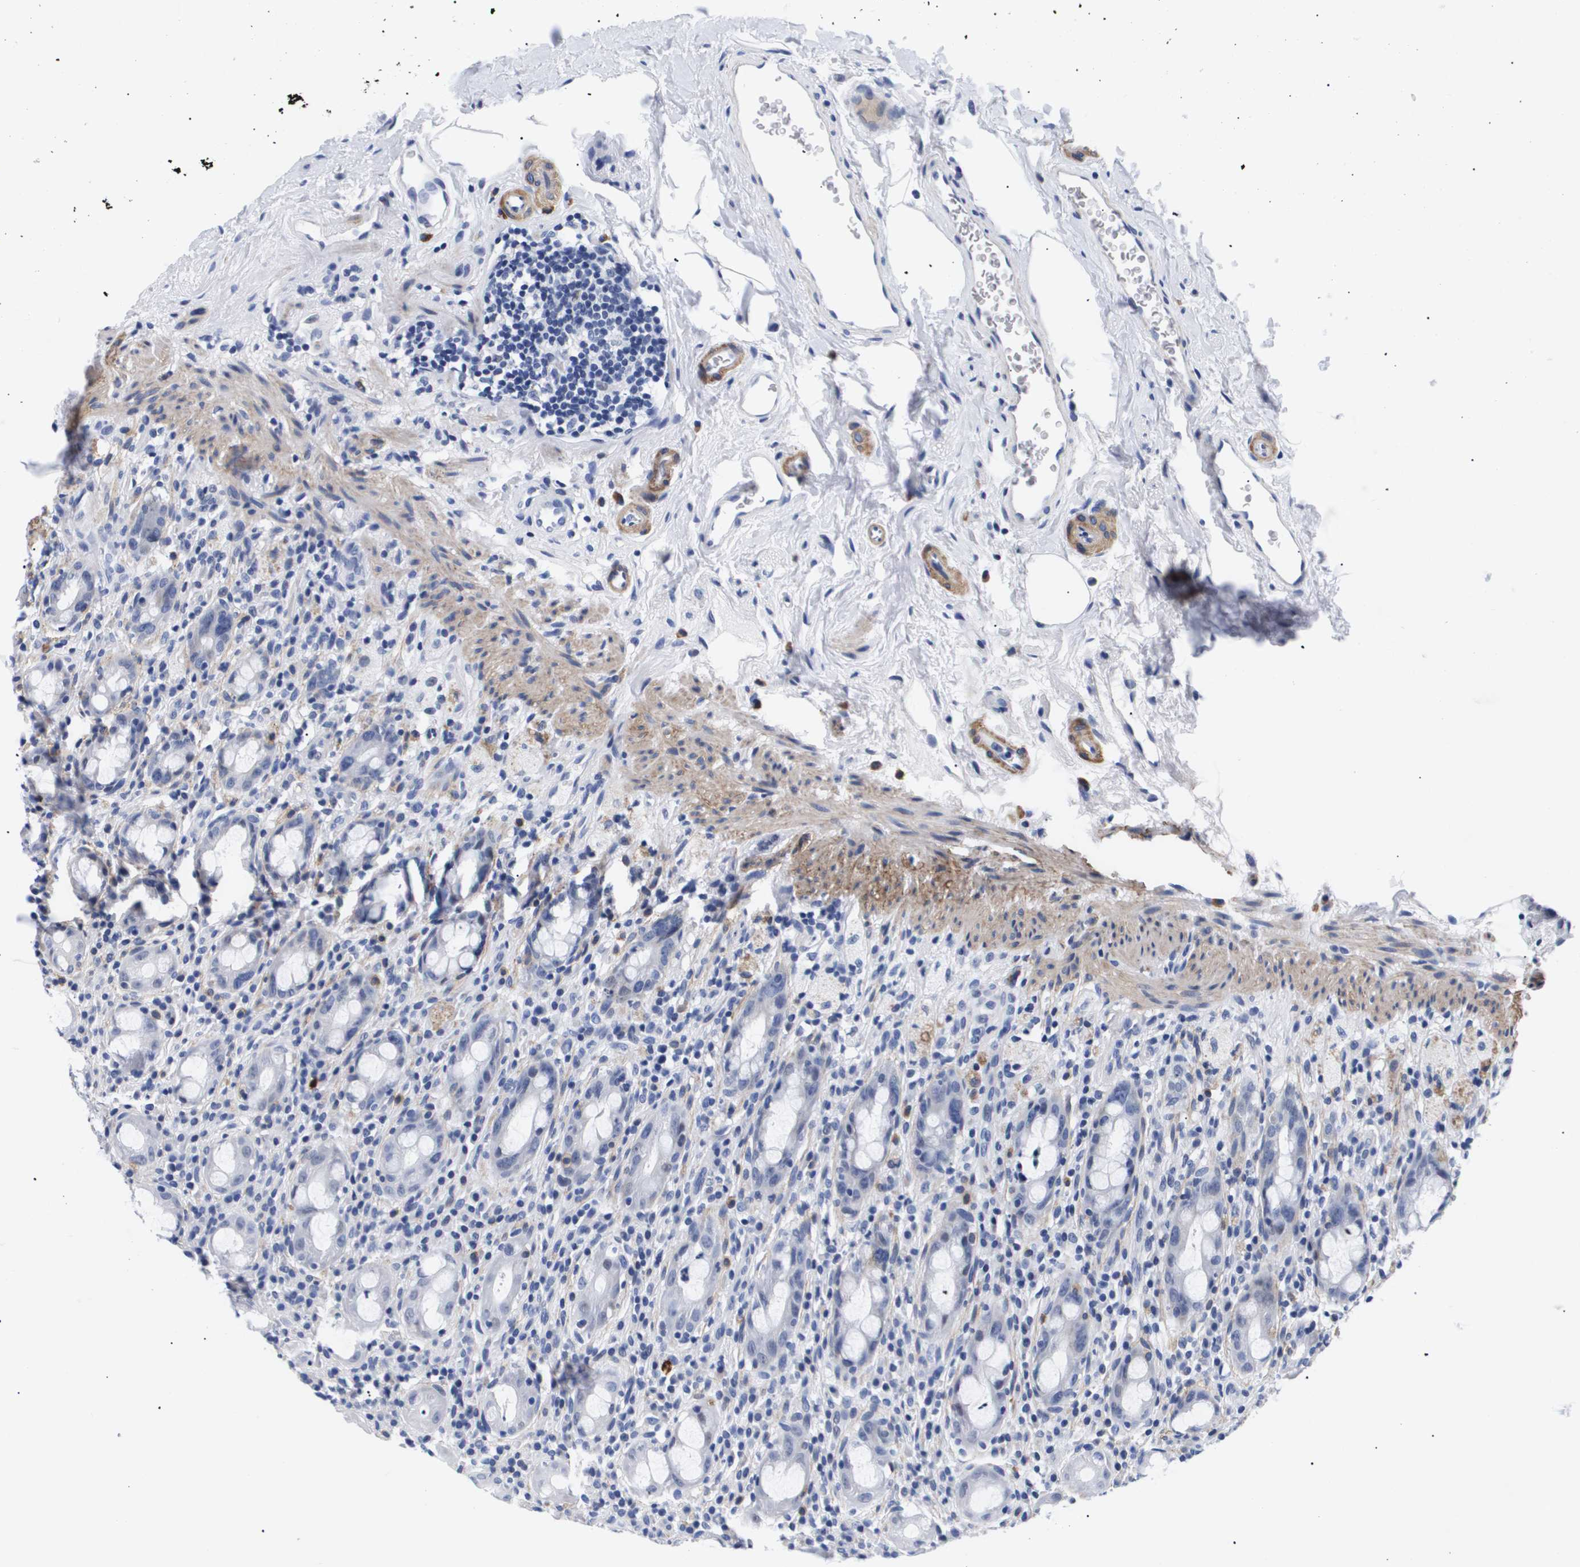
{"staining": {"intensity": "negative", "quantity": "none", "location": "none"}, "tissue": "rectum", "cell_type": "Glandular cells", "image_type": "normal", "snomed": [{"axis": "morphology", "description": "Normal tissue, NOS"}, {"axis": "topography", "description": "Rectum"}], "caption": "IHC image of unremarkable human rectum stained for a protein (brown), which demonstrates no positivity in glandular cells.", "gene": "SHD", "patient": {"sex": "male", "age": 44}}